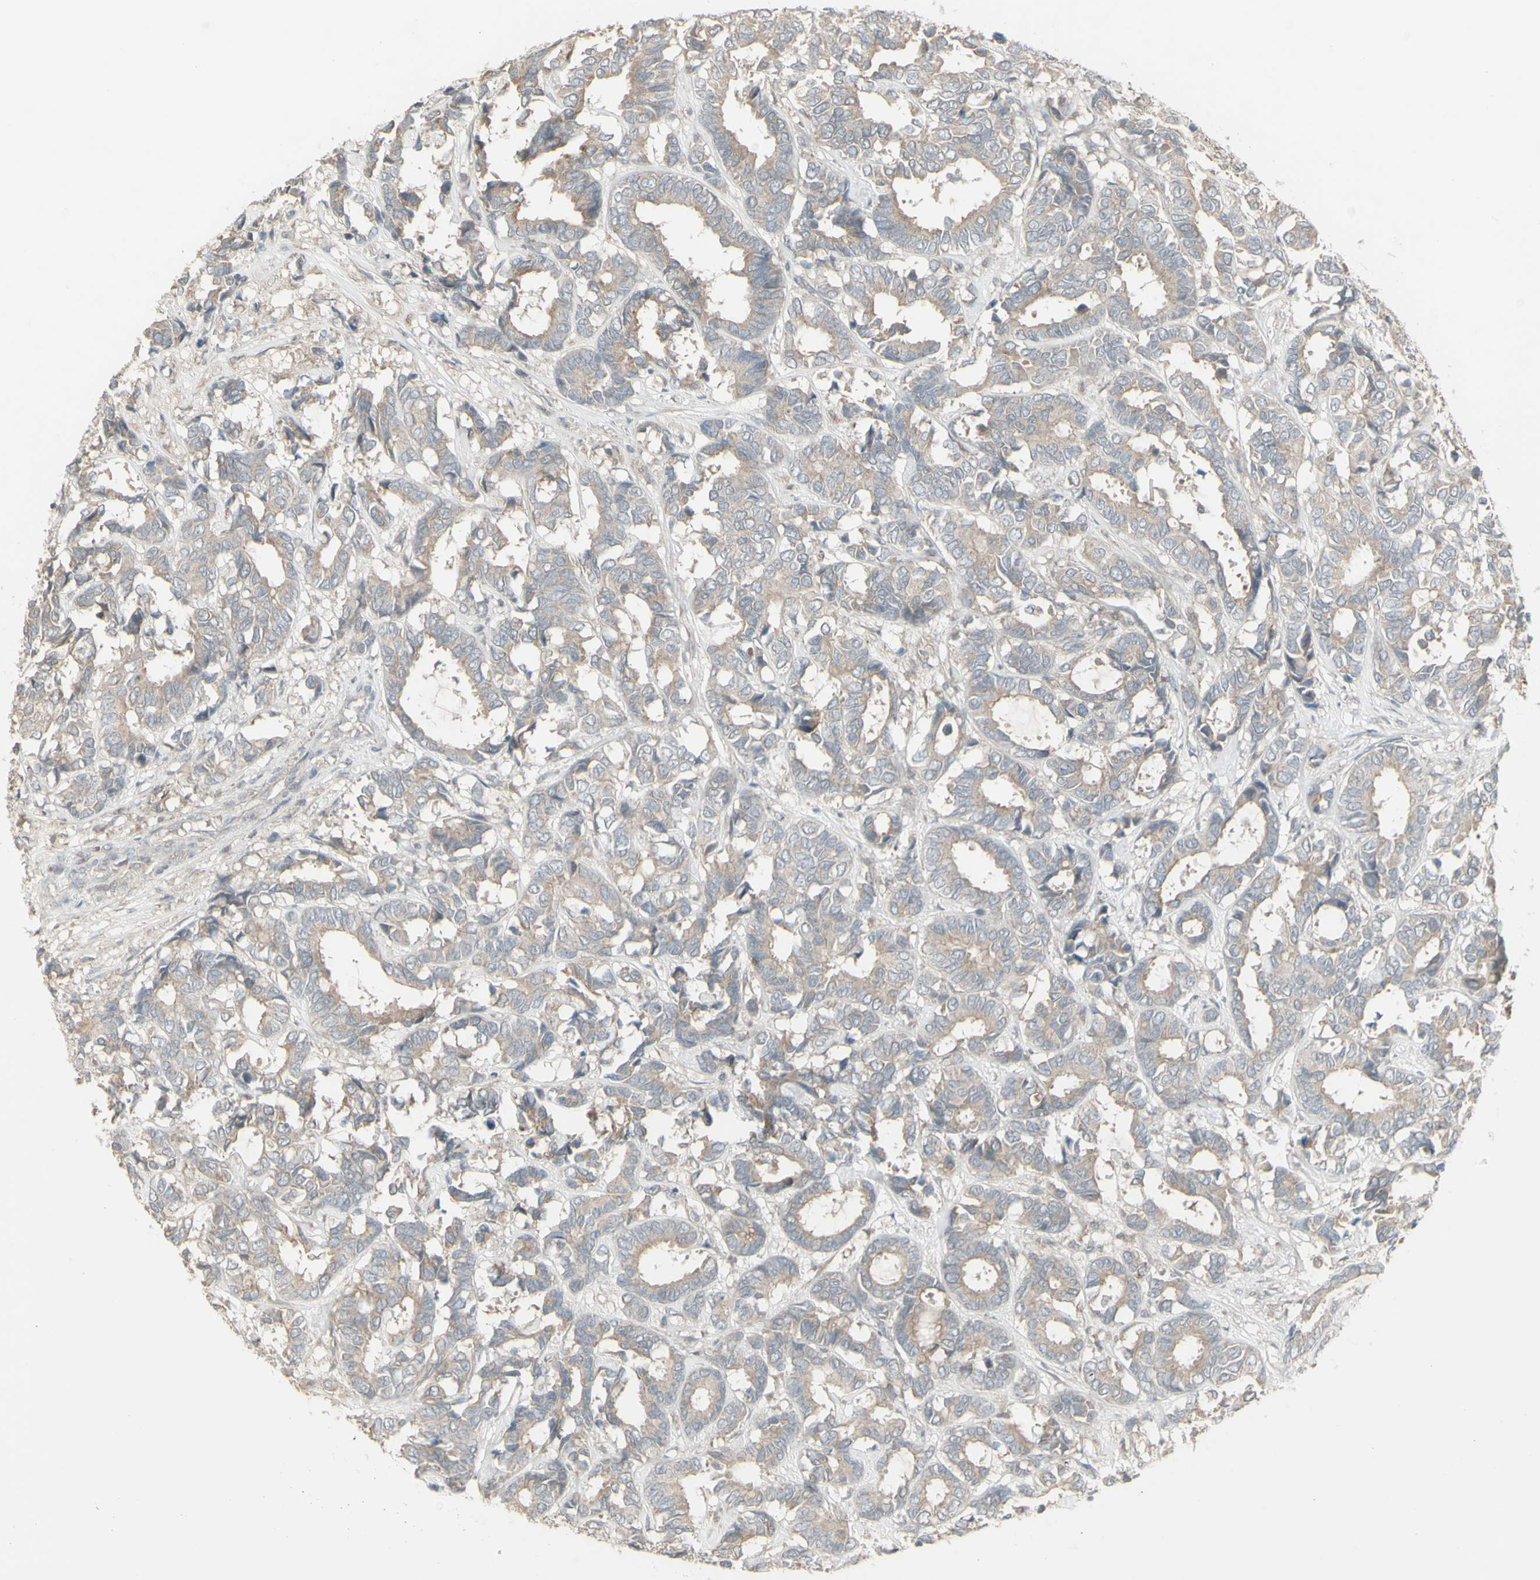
{"staining": {"intensity": "weak", "quantity": "25%-75%", "location": "cytoplasmic/membranous"}, "tissue": "breast cancer", "cell_type": "Tumor cells", "image_type": "cancer", "snomed": [{"axis": "morphology", "description": "Duct carcinoma"}, {"axis": "topography", "description": "Breast"}], "caption": "The photomicrograph shows staining of intraductal carcinoma (breast), revealing weak cytoplasmic/membranous protein positivity (brown color) within tumor cells.", "gene": "CSK", "patient": {"sex": "female", "age": 87}}